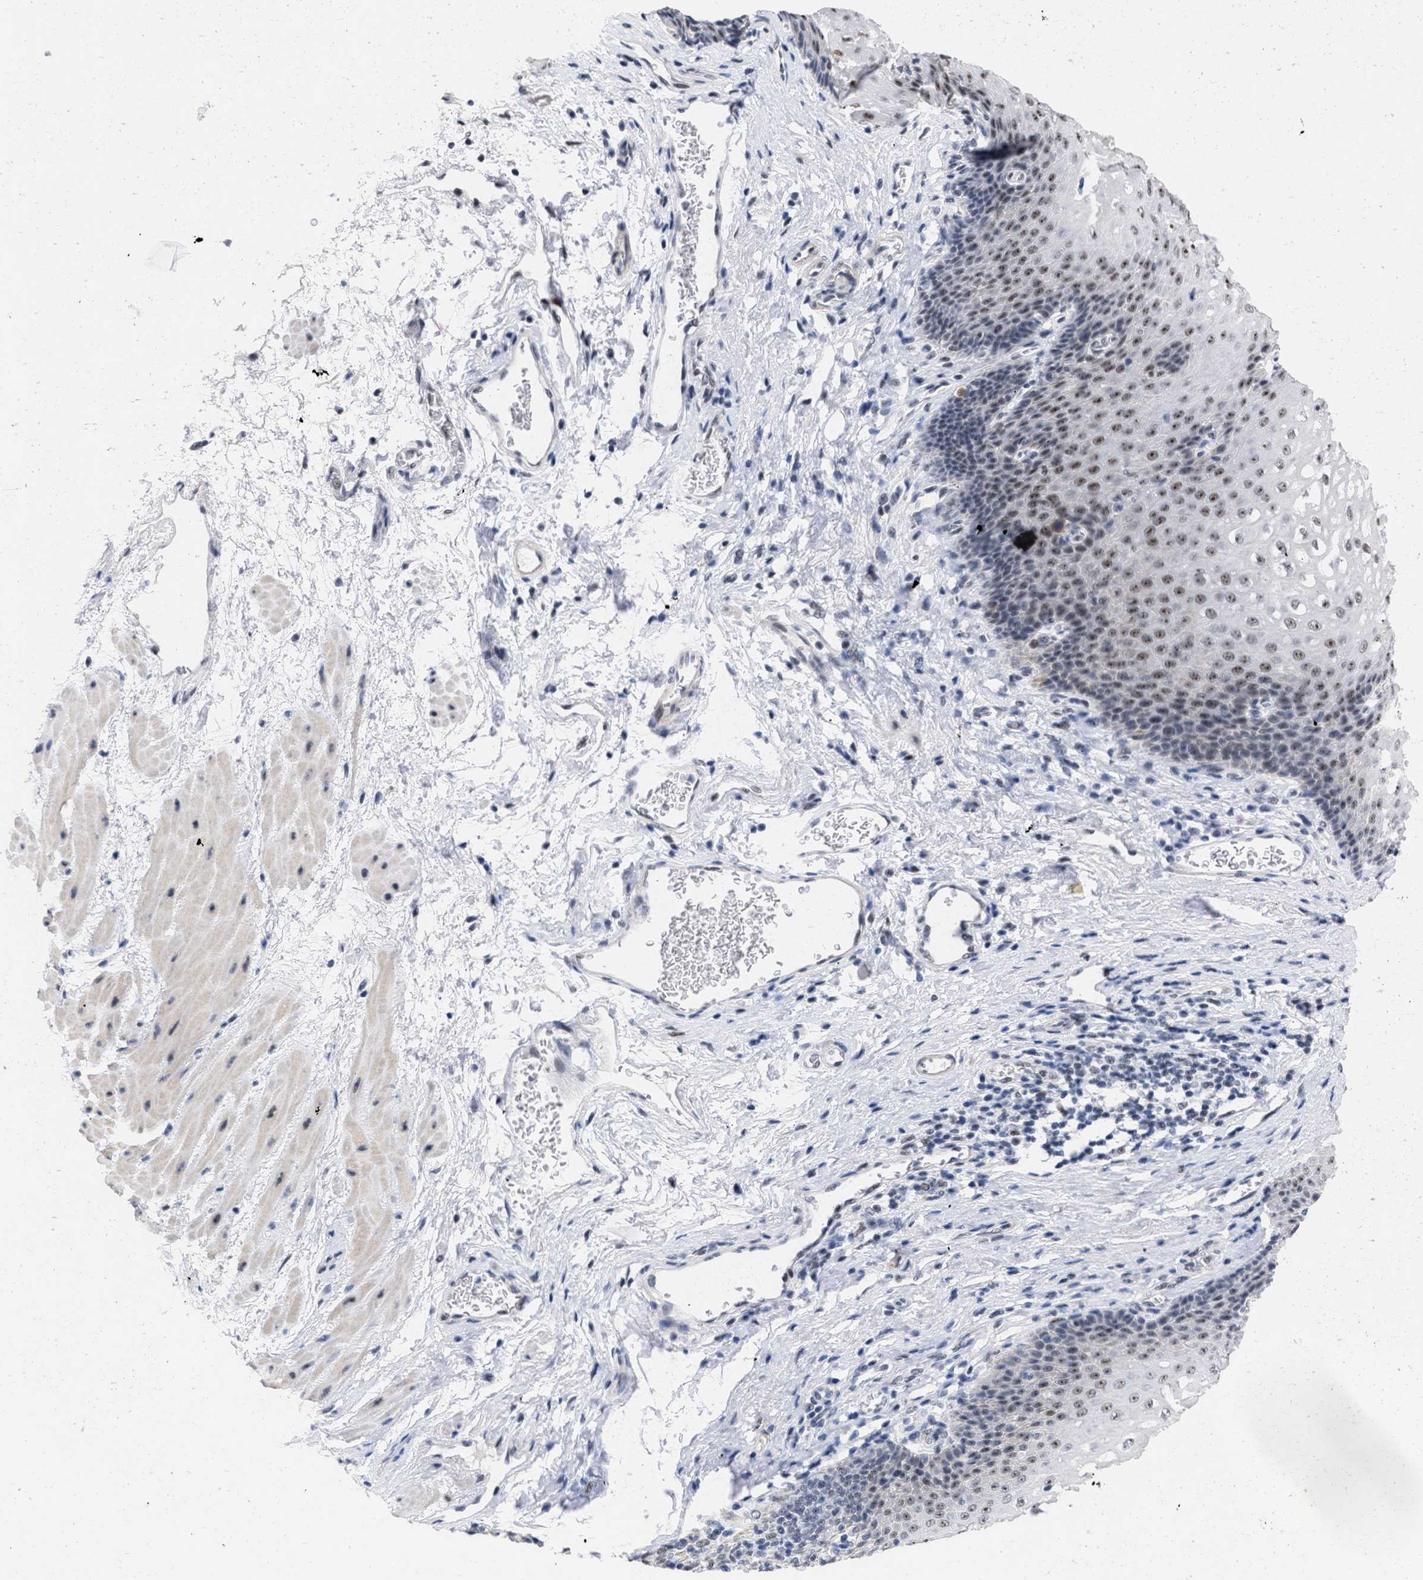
{"staining": {"intensity": "moderate", "quantity": ">75%", "location": "nuclear"}, "tissue": "esophagus", "cell_type": "Squamous epithelial cells", "image_type": "normal", "snomed": [{"axis": "morphology", "description": "Normal tissue, NOS"}, {"axis": "topography", "description": "Esophagus"}], "caption": "Immunohistochemistry of unremarkable human esophagus demonstrates medium levels of moderate nuclear positivity in approximately >75% of squamous epithelial cells.", "gene": "DDX41", "patient": {"sex": "male", "age": 48}}